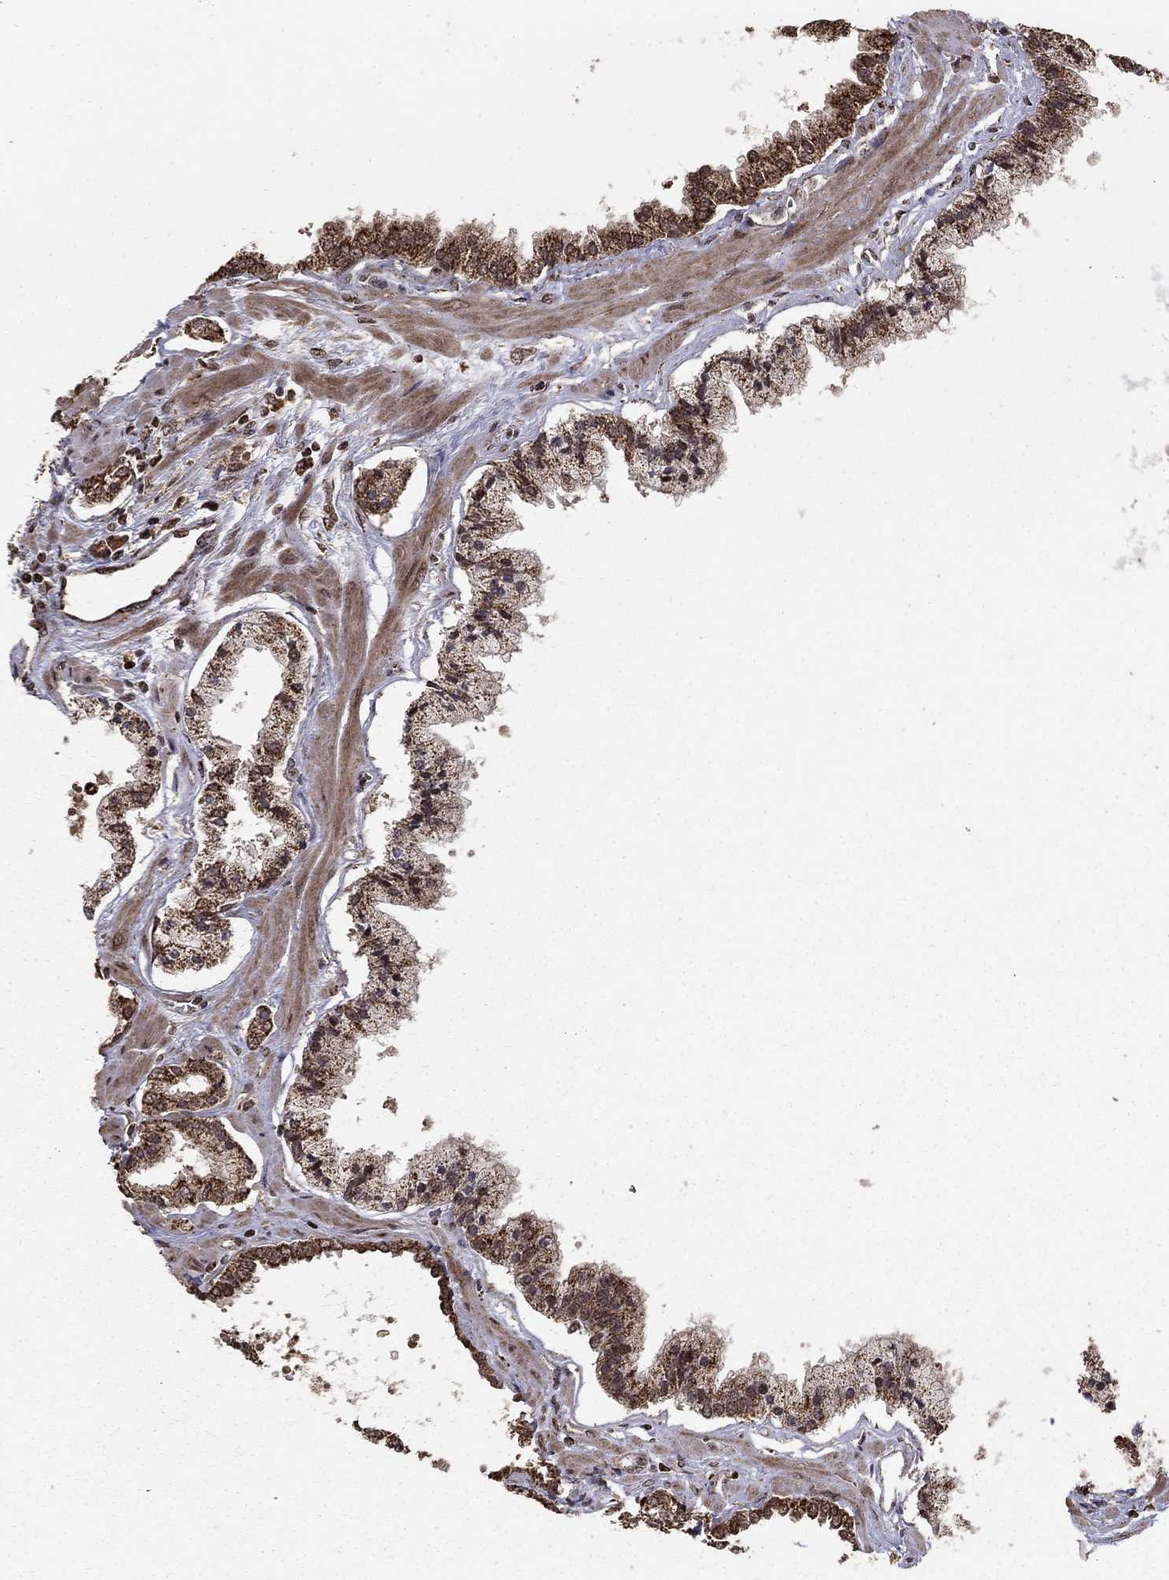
{"staining": {"intensity": "strong", "quantity": ">75%", "location": "cytoplasmic/membranous"}, "tissue": "prostate cancer", "cell_type": "Tumor cells", "image_type": "cancer", "snomed": [{"axis": "morphology", "description": "Adenocarcinoma, NOS"}, {"axis": "topography", "description": "Prostate"}], "caption": "Immunohistochemical staining of prostate cancer reveals high levels of strong cytoplasmic/membranous expression in about >75% of tumor cells.", "gene": "ACOT13", "patient": {"sex": "male", "age": 63}}